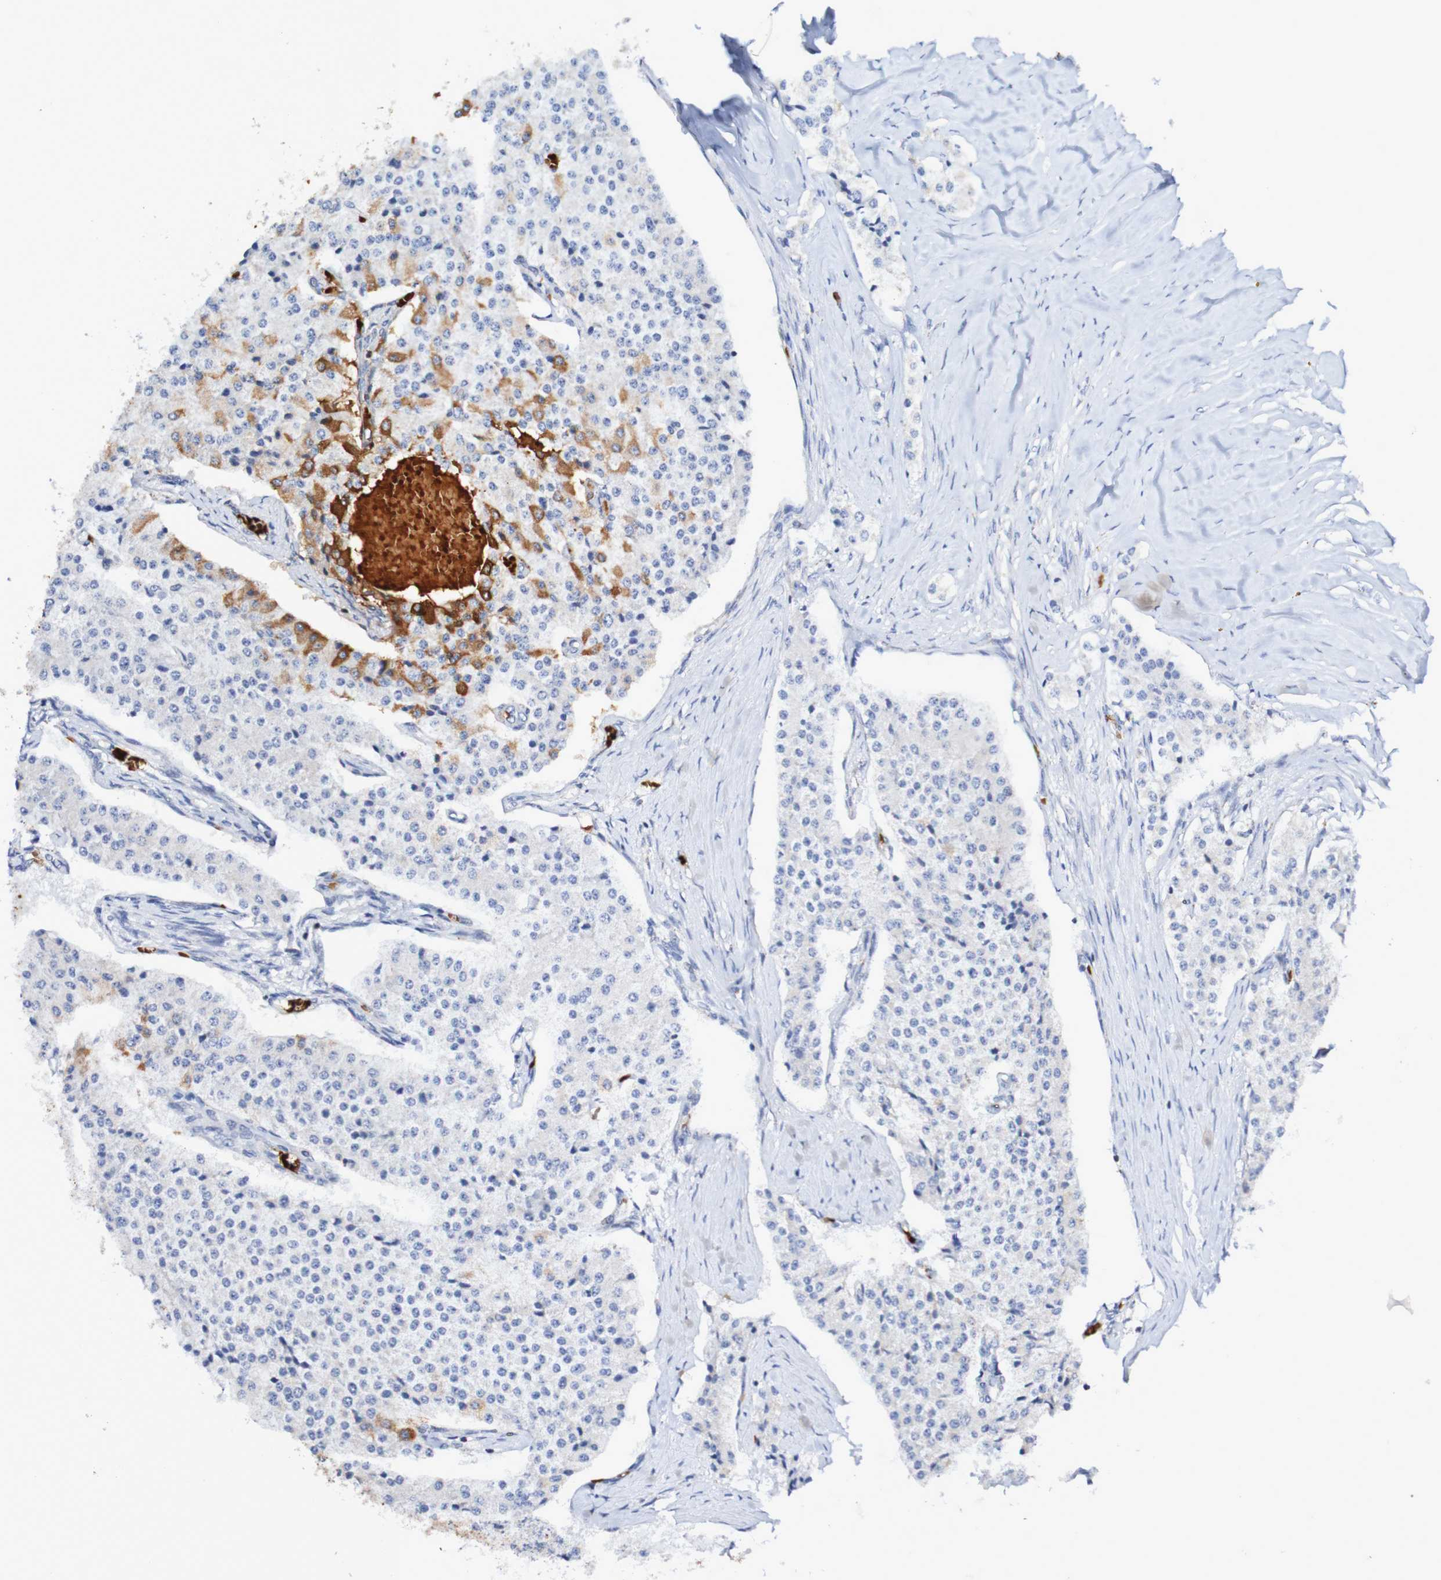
{"staining": {"intensity": "negative", "quantity": "none", "location": "none"}, "tissue": "carcinoid", "cell_type": "Tumor cells", "image_type": "cancer", "snomed": [{"axis": "morphology", "description": "Carcinoid, malignant, NOS"}, {"axis": "topography", "description": "Colon"}], "caption": "Immunohistochemical staining of human carcinoid shows no significant positivity in tumor cells.", "gene": "WNT4", "patient": {"sex": "female", "age": 52}}